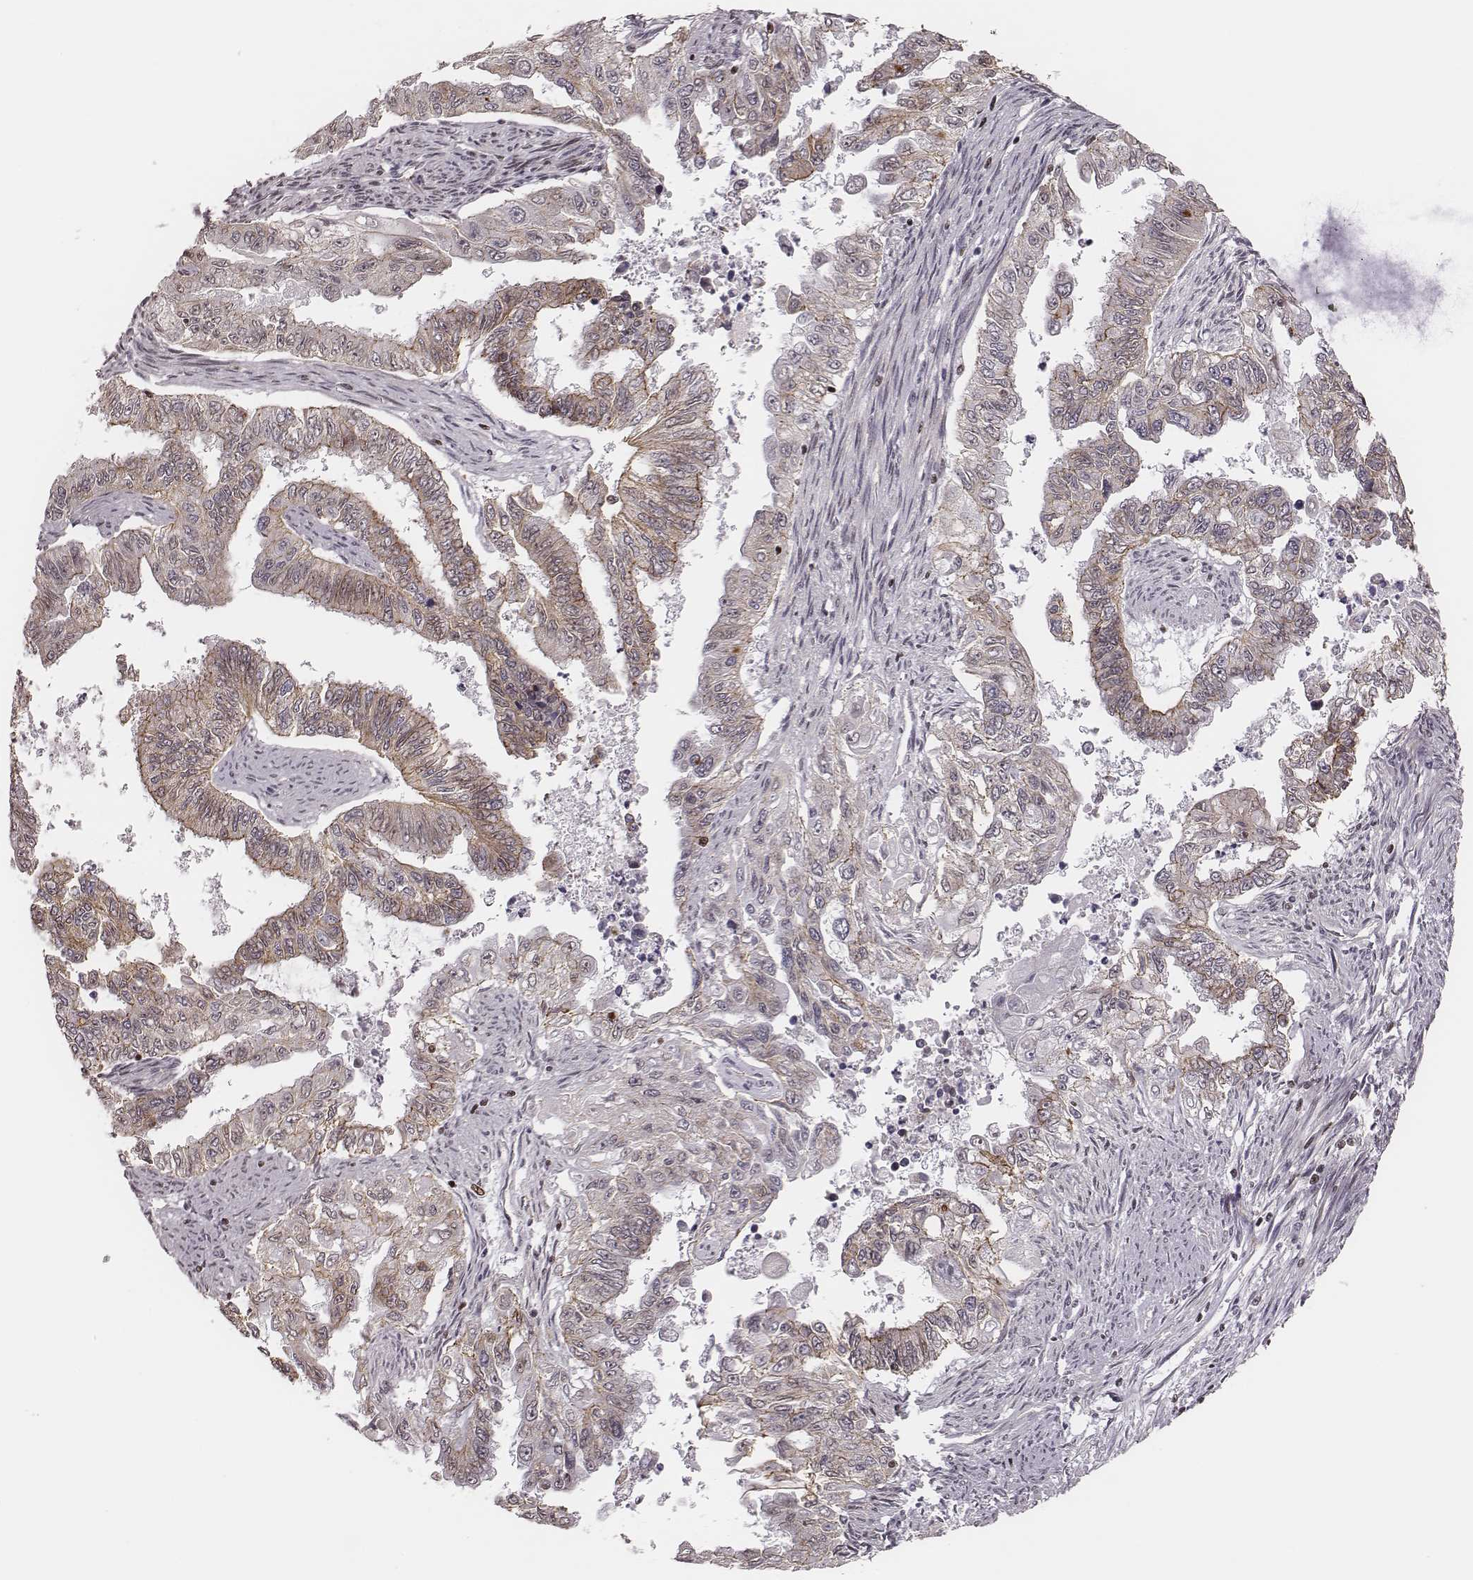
{"staining": {"intensity": "weak", "quantity": "25%-75%", "location": "cytoplasmic/membranous"}, "tissue": "endometrial cancer", "cell_type": "Tumor cells", "image_type": "cancer", "snomed": [{"axis": "morphology", "description": "Adenocarcinoma, NOS"}, {"axis": "topography", "description": "Uterus"}], "caption": "Weak cytoplasmic/membranous expression is appreciated in approximately 25%-75% of tumor cells in endometrial adenocarcinoma.", "gene": "WDR59", "patient": {"sex": "female", "age": 59}}